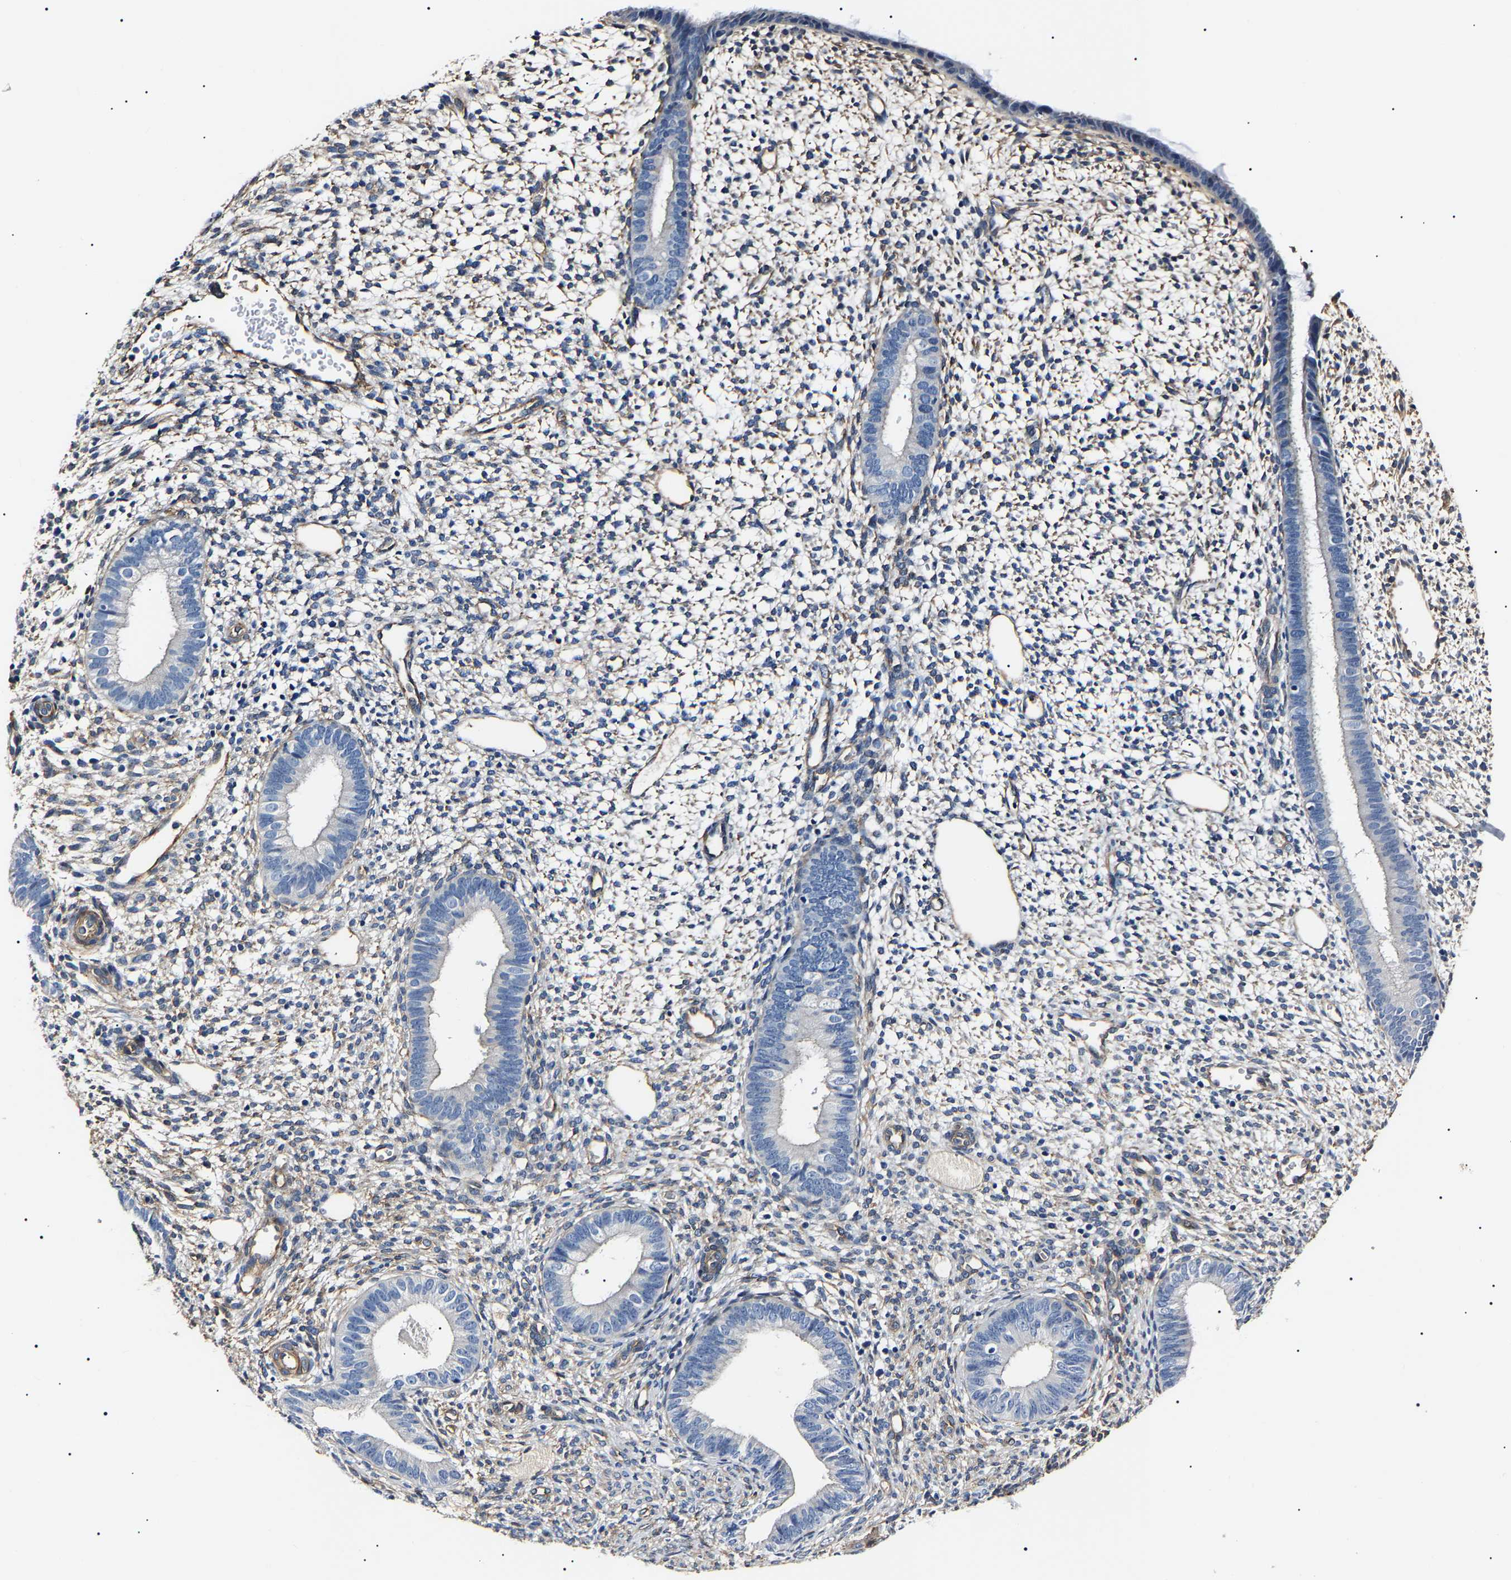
{"staining": {"intensity": "weak", "quantity": "<25%", "location": "cytoplasmic/membranous"}, "tissue": "endometrium", "cell_type": "Cells in endometrial stroma", "image_type": "normal", "snomed": [{"axis": "morphology", "description": "Normal tissue, NOS"}, {"axis": "topography", "description": "Endometrium"}], "caption": "A high-resolution image shows immunohistochemistry (IHC) staining of benign endometrium, which displays no significant expression in cells in endometrial stroma.", "gene": "KLHL42", "patient": {"sex": "female", "age": 46}}